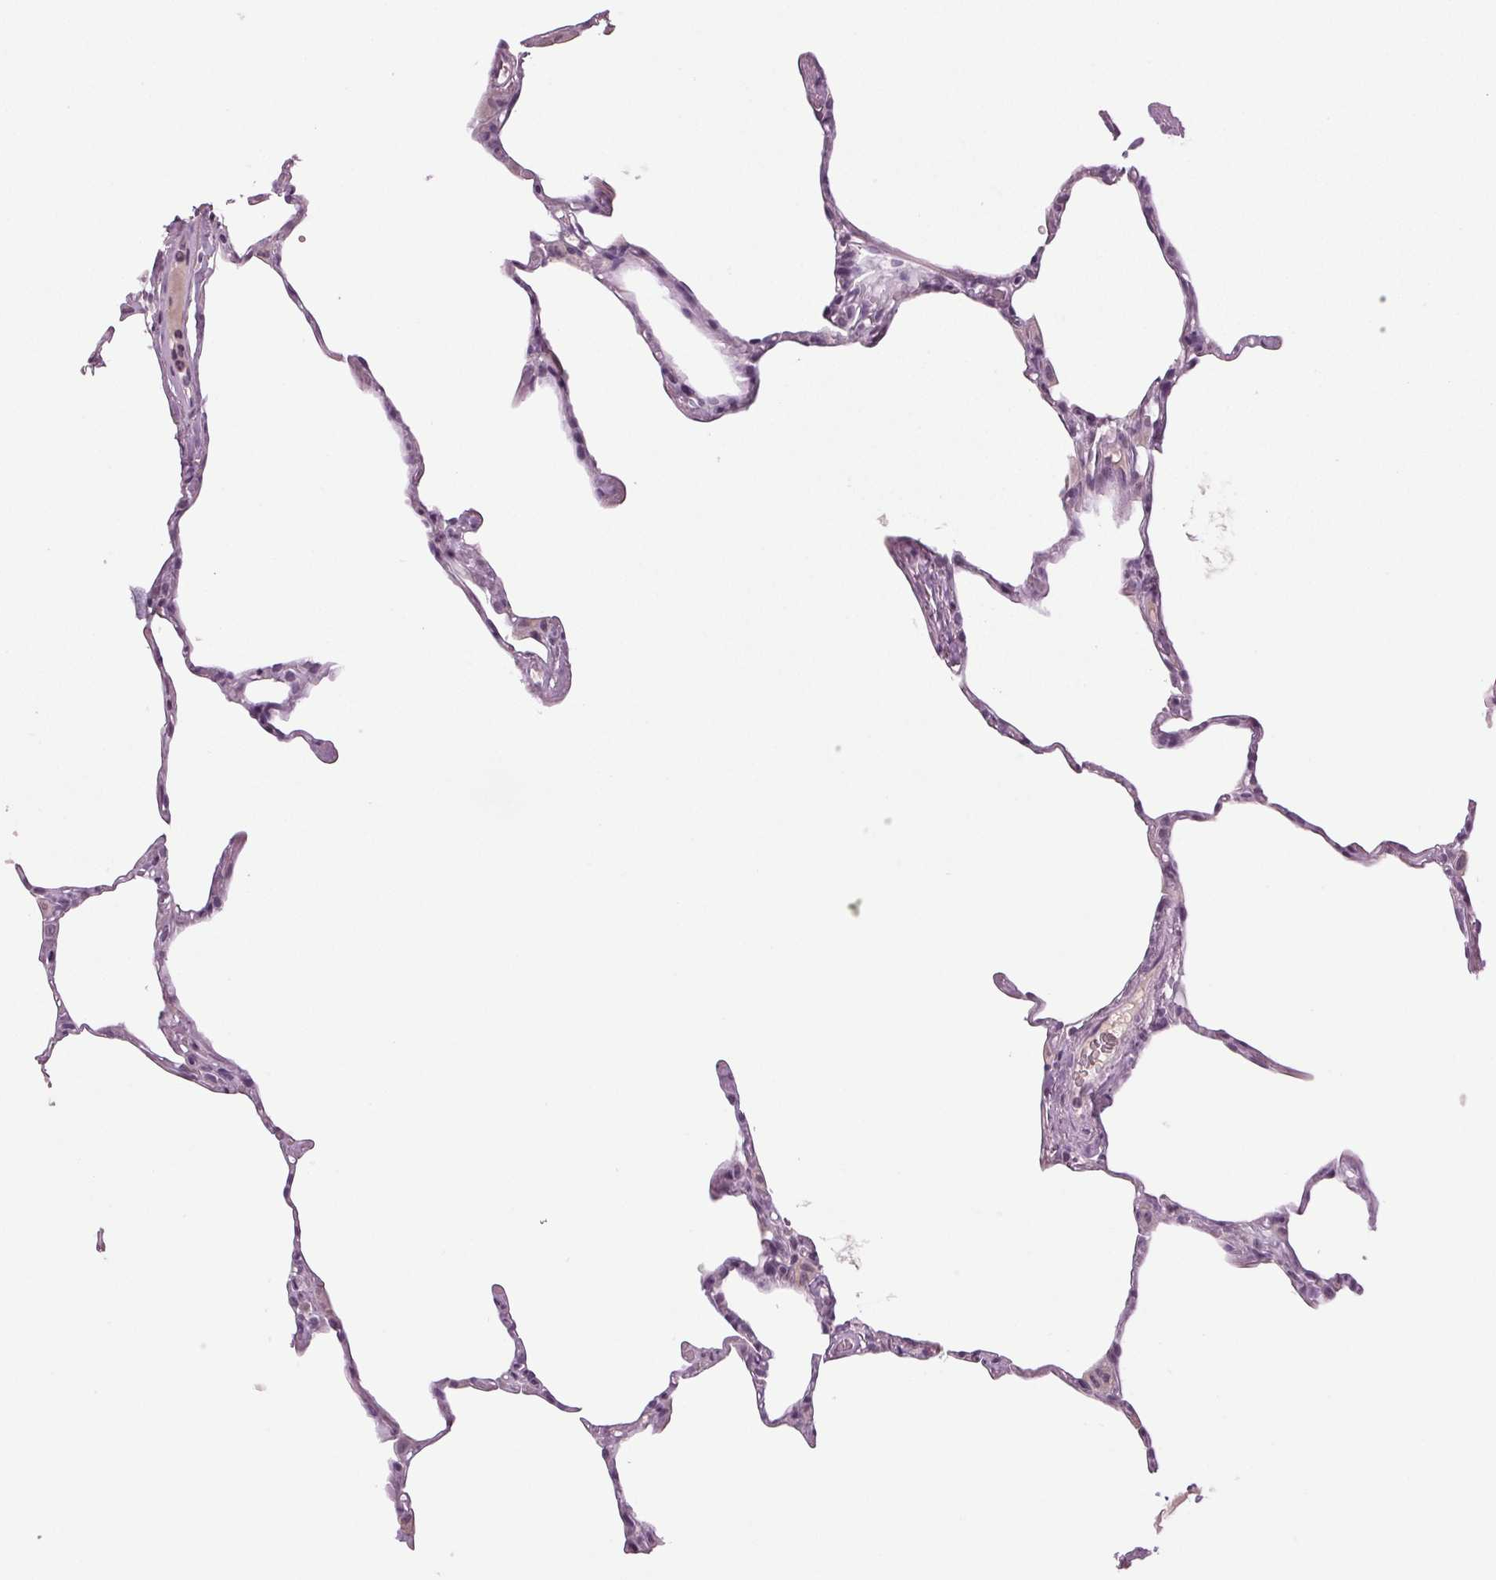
{"staining": {"intensity": "negative", "quantity": "none", "location": "none"}, "tissue": "lung", "cell_type": "Alveolar cells", "image_type": "normal", "snomed": [{"axis": "morphology", "description": "Normal tissue, NOS"}, {"axis": "topography", "description": "Lung"}], "caption": "Human lung stained for a protein using immunohistochemistry (IHC) displays no staining in alveolar cells.", "gene": "DNAH12", "patient": {"sex": "male", "age": 65}}